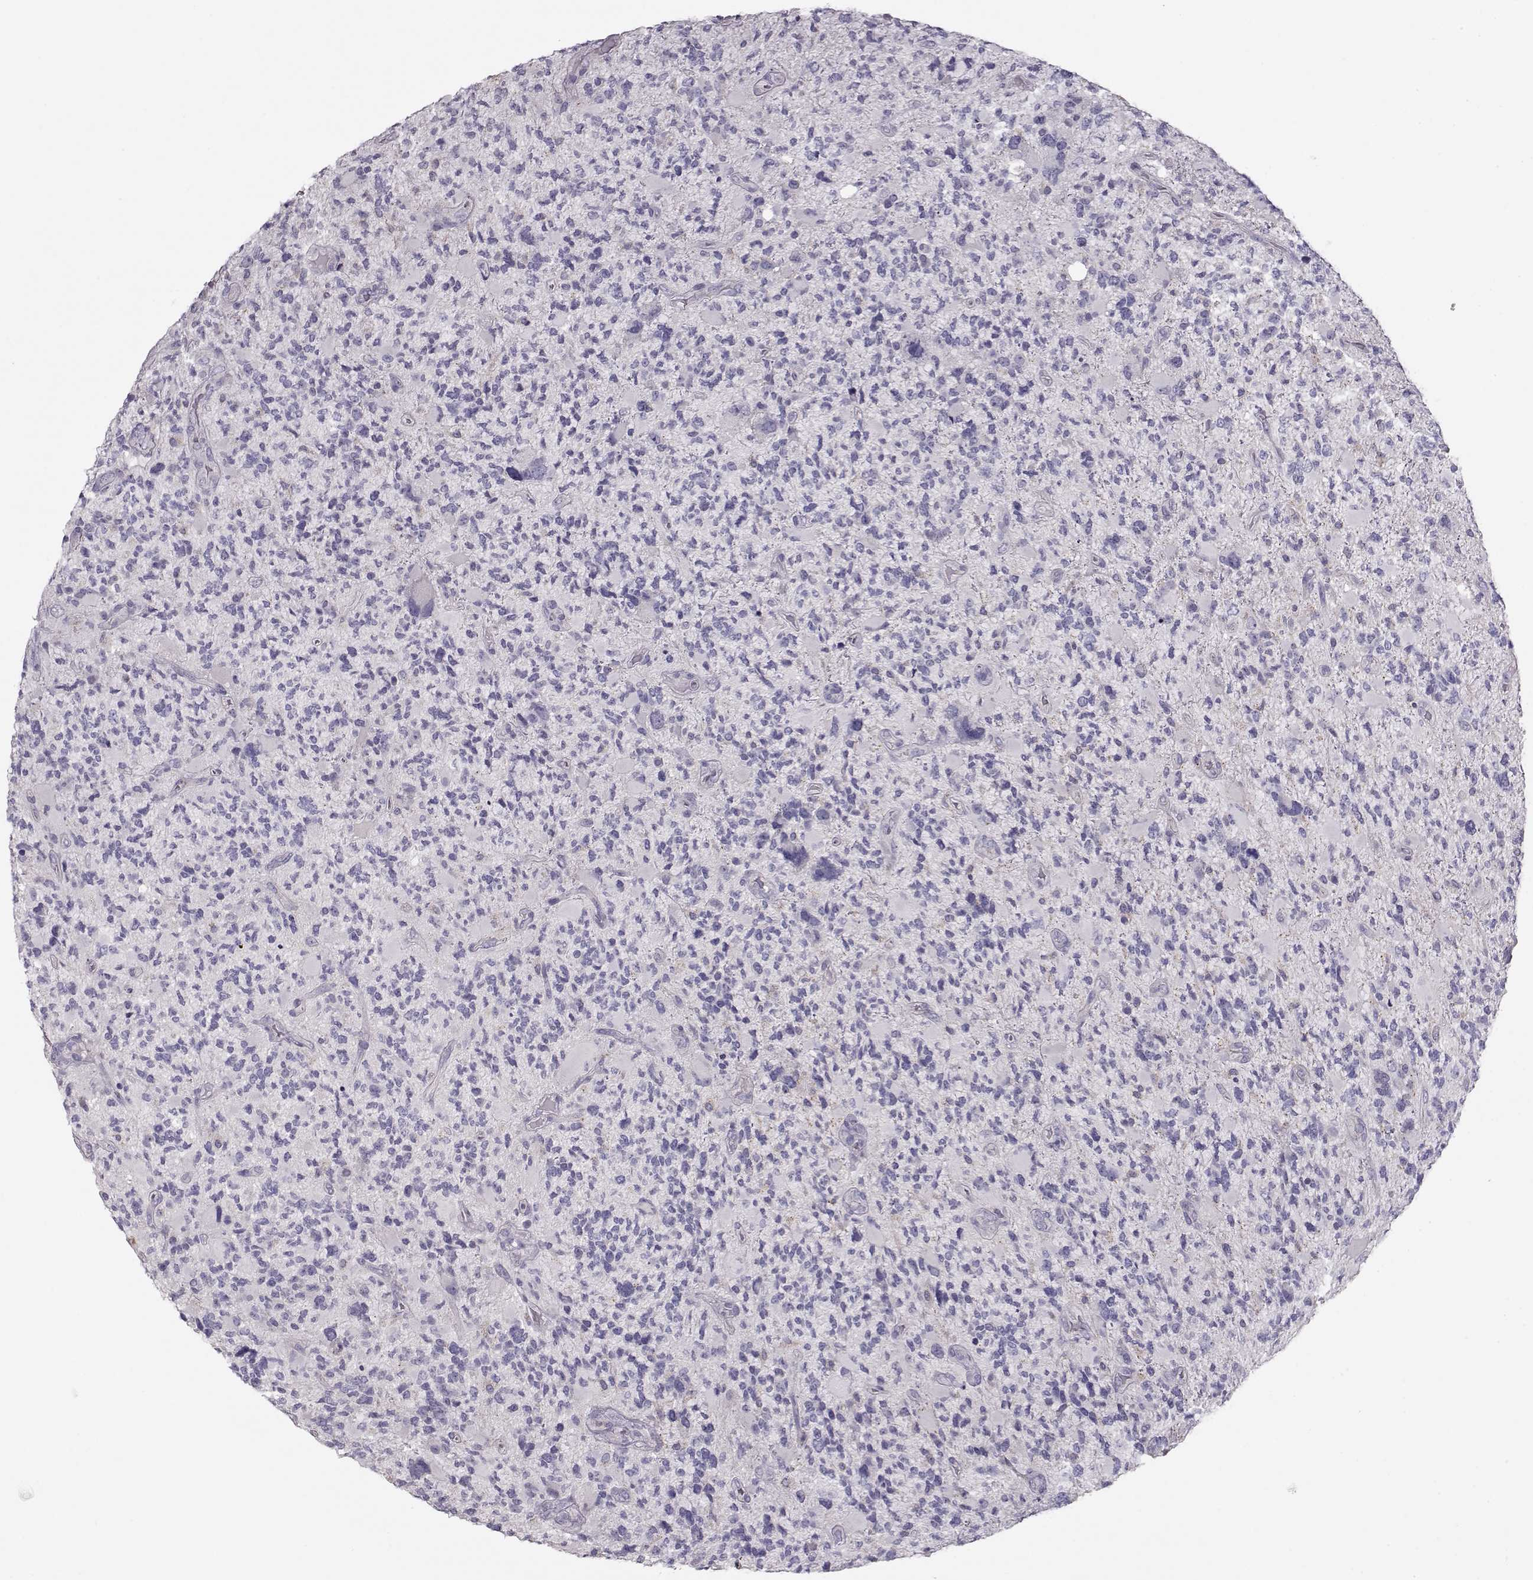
{"staining": {"intensity": "negative", "quantity": "none", "location": "none"}, "tissue": "glioma", "cell_type": "Tumor cells", "image_type": "cancer", "snomed": [{"axis": "morphology", "description": "Glioma, malignant, High grade"}, {"axis": "topography", "description": "Brain"}], "caption": "Micrograph shows no protein expression in tumor cells of glioma tissue.", "gene": "GRK1", "patient": {"sex": "female", "age": 71}}